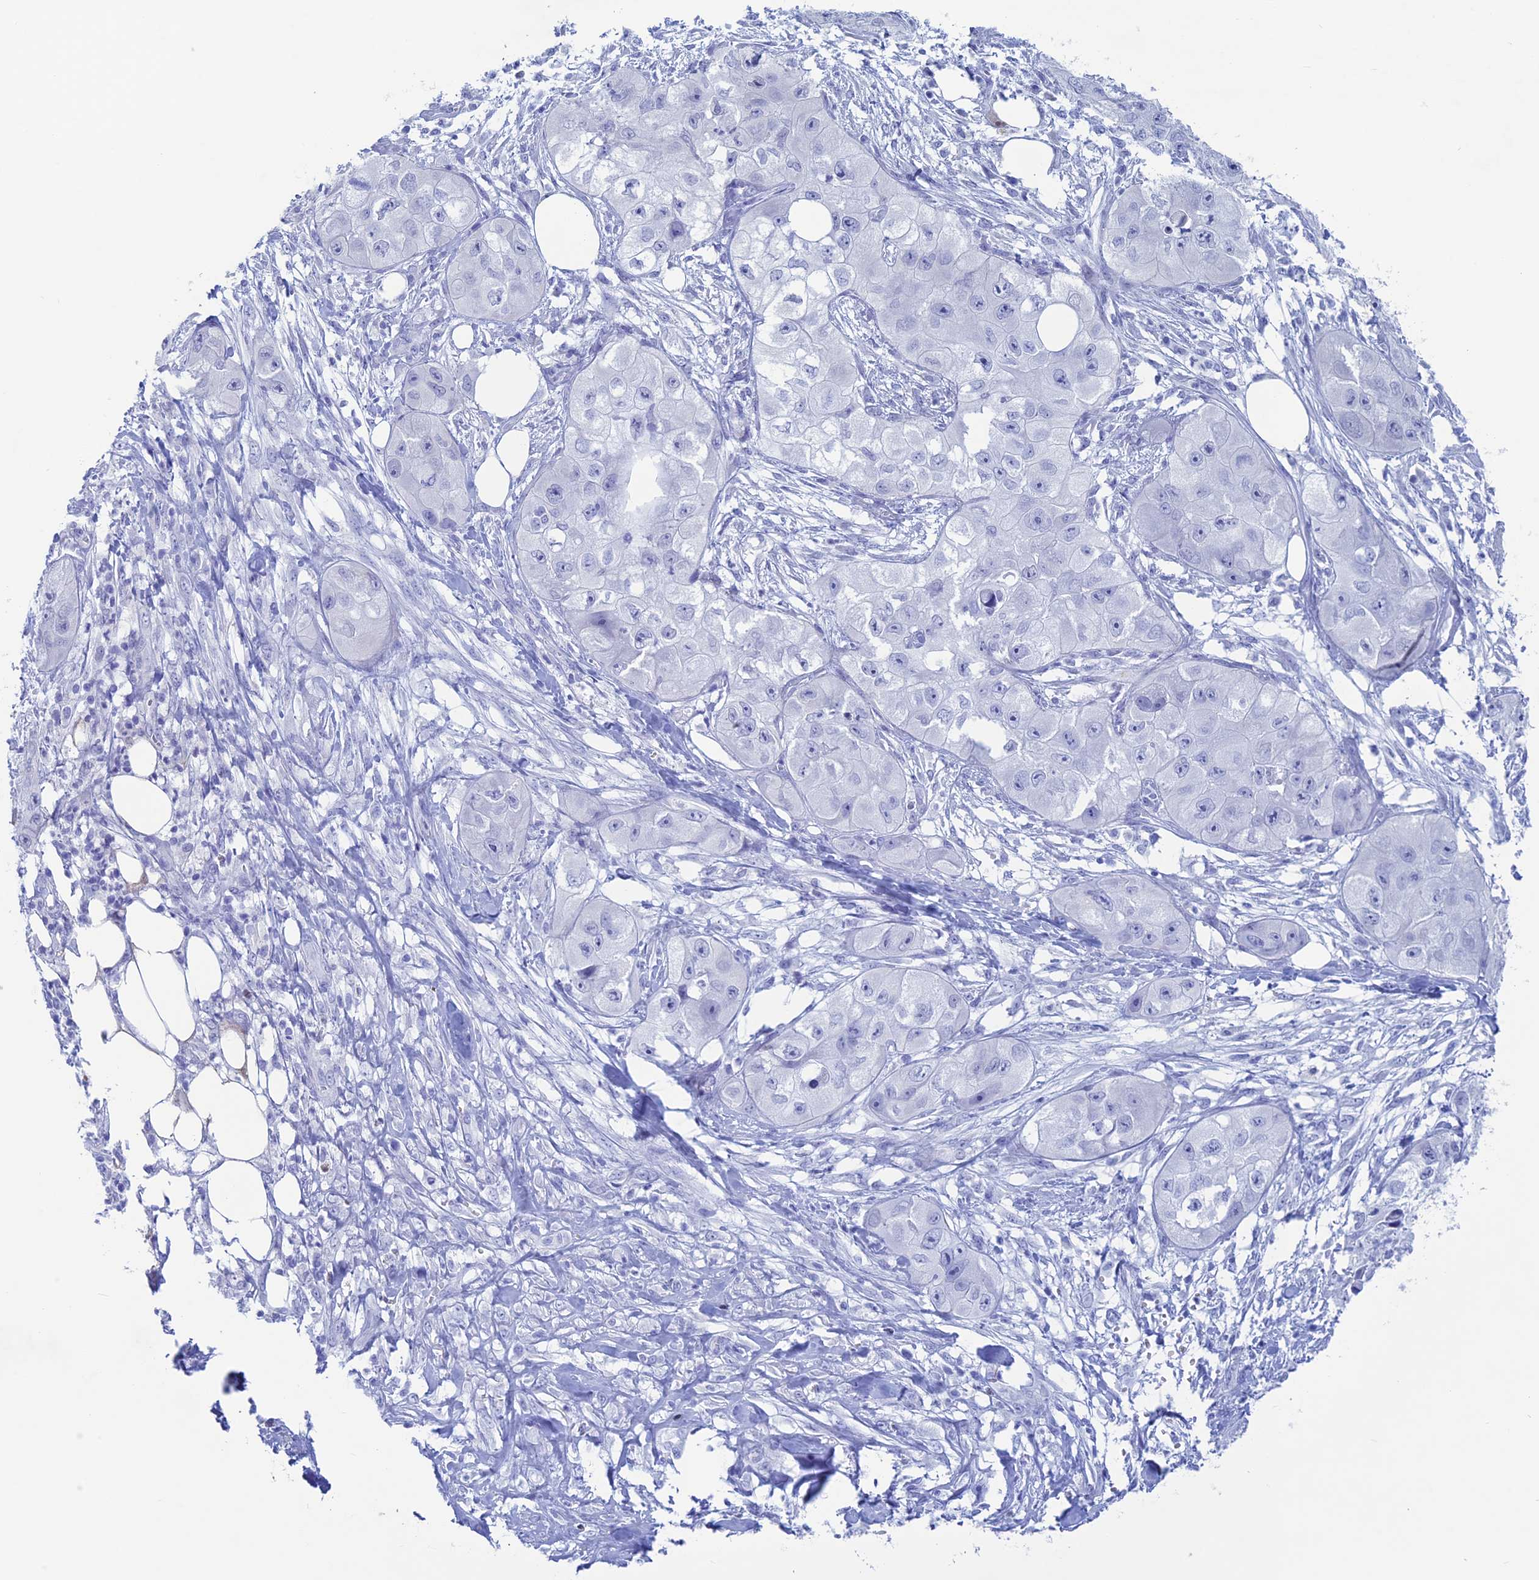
{"staining": {"intensity": "negative", "quantity": "none", "location": "none"}, "tissue": "skin cancer", "cell_type": "Tumor cells", "image_type": "cancer", "snomed": [{"axis": "morphology", "description": "Squamous cell carcinoma, NOS"}, {"axis": "topography", "description": "Skin"}, {"axis": "topography", "description": "Subcutis"}], "caption": "This image is of skin cancer (squamous cell carcinoma) stained with immunohistochemistry to label a protein in brown with the nuclei are counter-stained blue. There is no staining in tumor cells. The staining is performed using DAB (3,3'-diaminobenzidine) brown chromogen with nuclei counter-stained in using hematoxylin.", "gene": "LHFPL2", "patient": {"sex": "male", "age": 73}}